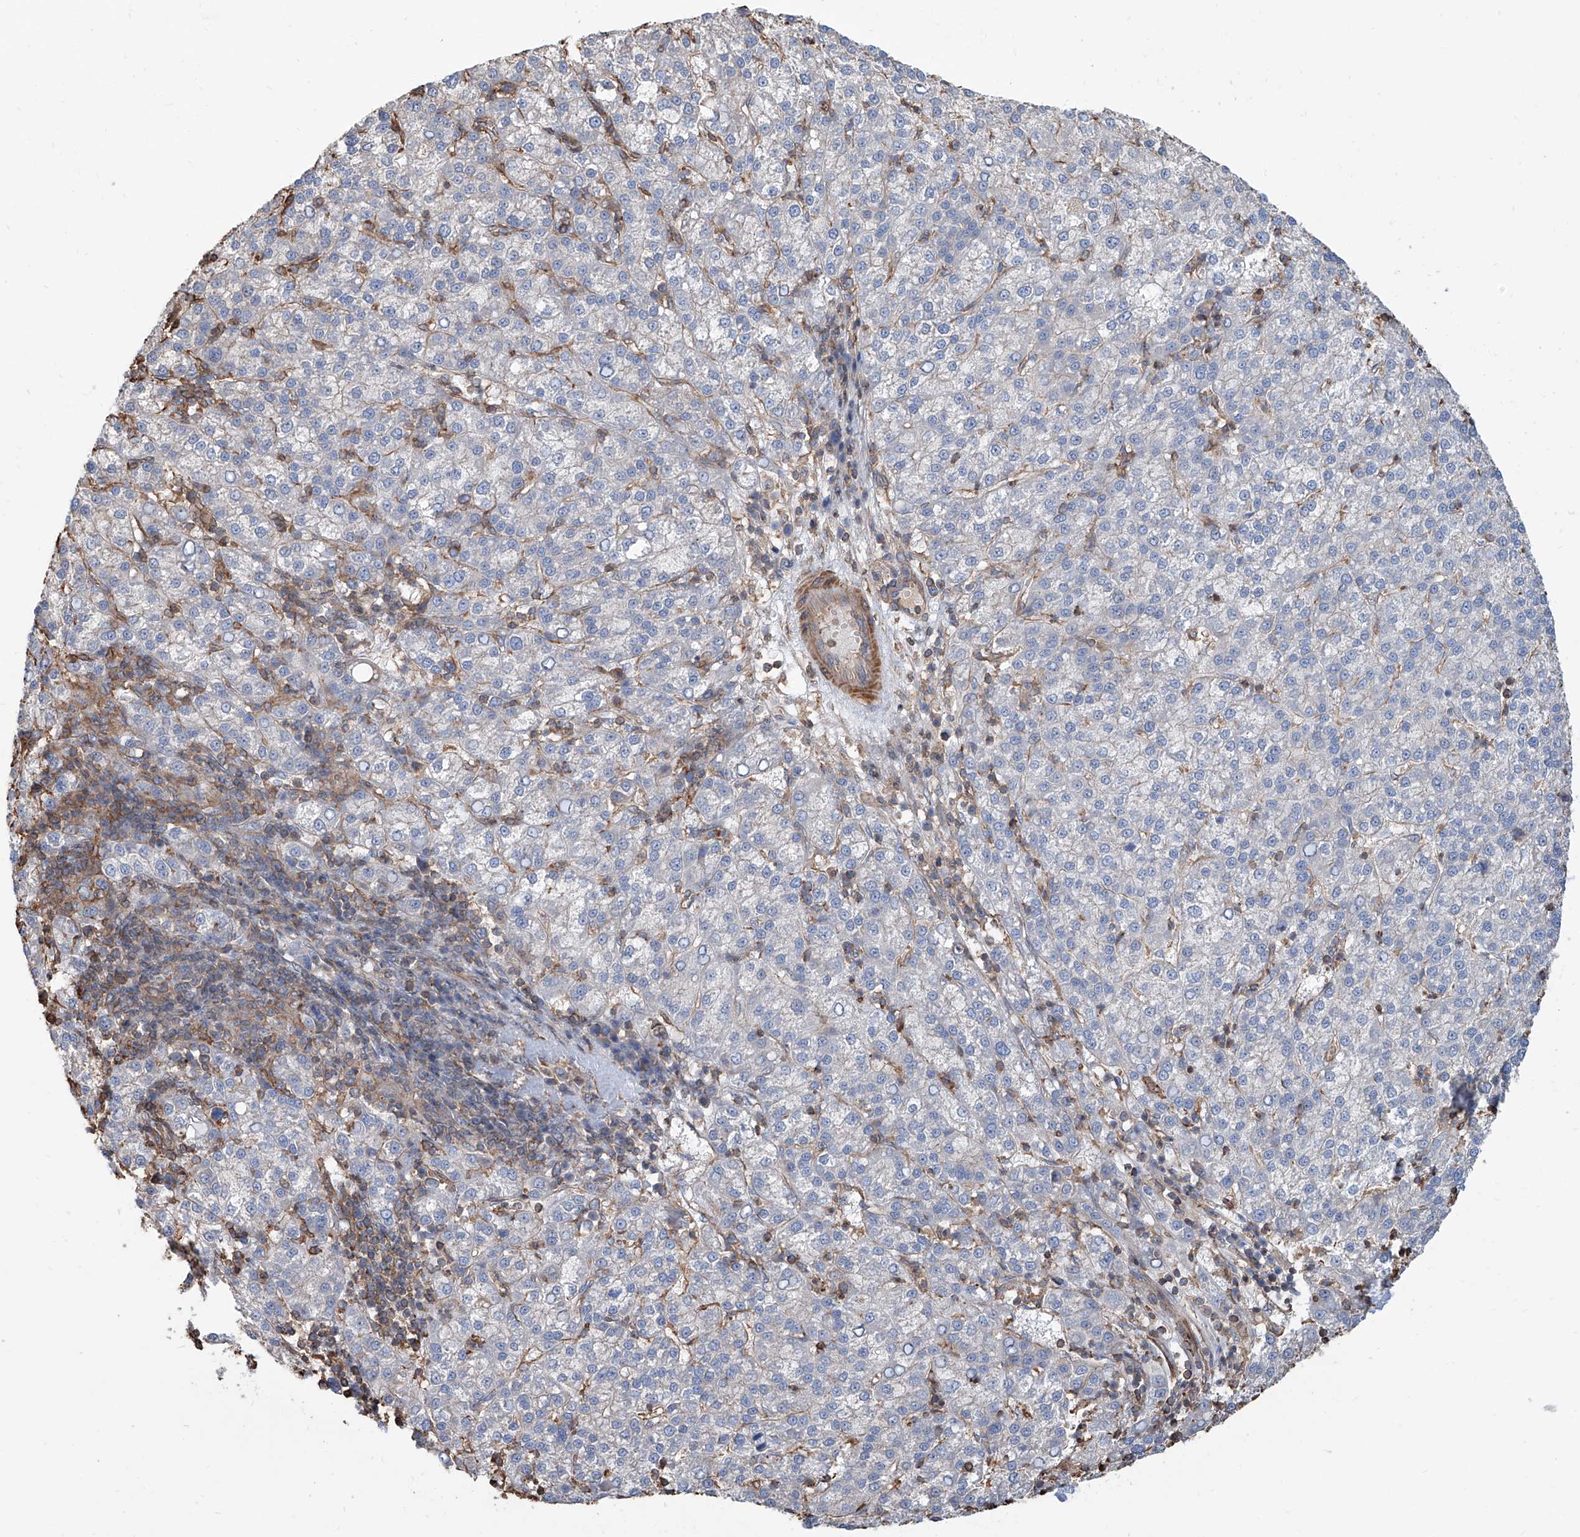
{"staining": {"intensity": "negative", "quantity": "none", "location": "none"}, "tissue": "liver cancer", "cell_type": "Tumor cells", "image_type": "cancer", "snomed": [{"axis": "morphology", "description": "Carcinoma, Hepatocellular, NOS"}, {"axis": "topography", "description": "Liver"}], "caption": "The micrograph exhibits no significant staining in tumor cells of liver hepatocellular carcinoma.", "gene": "PIEZO2", "patient": {"sex": "female", "age": 58}}